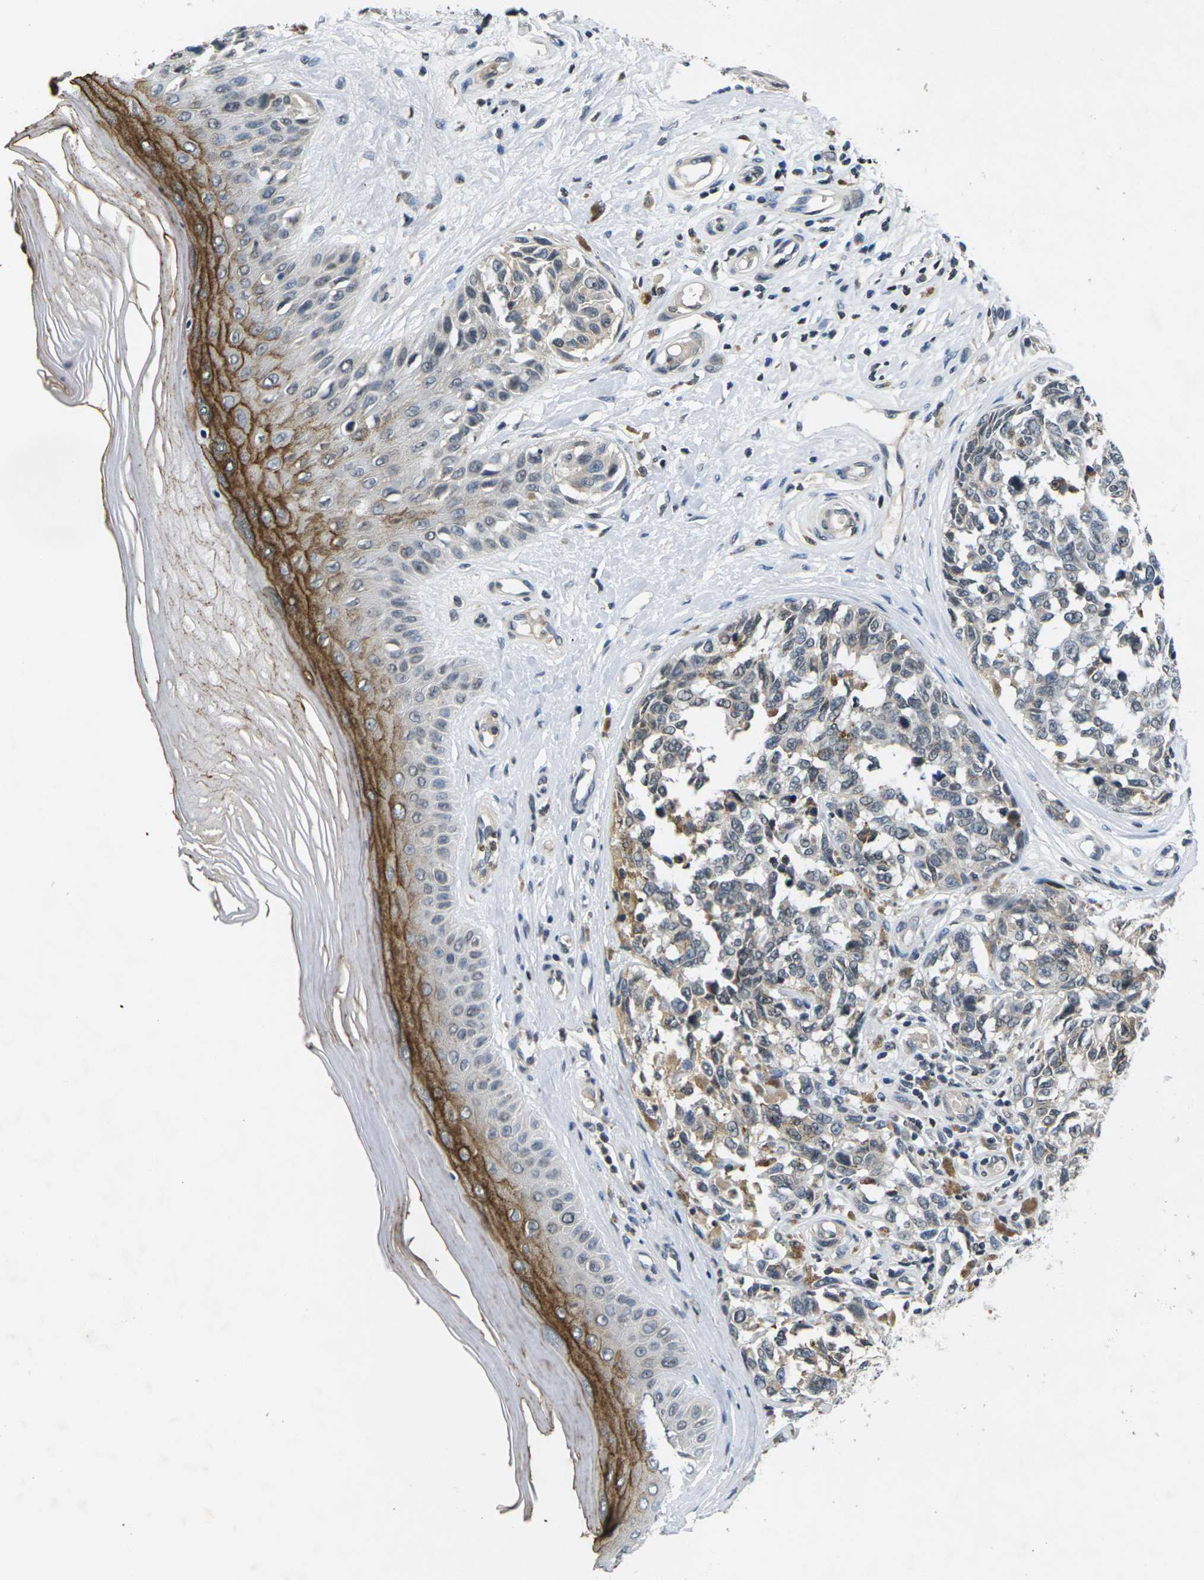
{"staining": {"intensity": "negative", "quantity": "none", "location": "none"}, "tissue": "melanoma", "cell_type": "Tumor cells", "image_type": "cancer", "snomed": [{"axis": "morphology", "description": "Malignant melanoma, NOS"}, {"axis": "topography", "description": "Skin"}], "caption": "Malignant melanoma was stained to show a protein in brown. There is no significant expression in tumor cells.", "gene": "C1QC", "patient": {"sex": "female", "age": 64}}